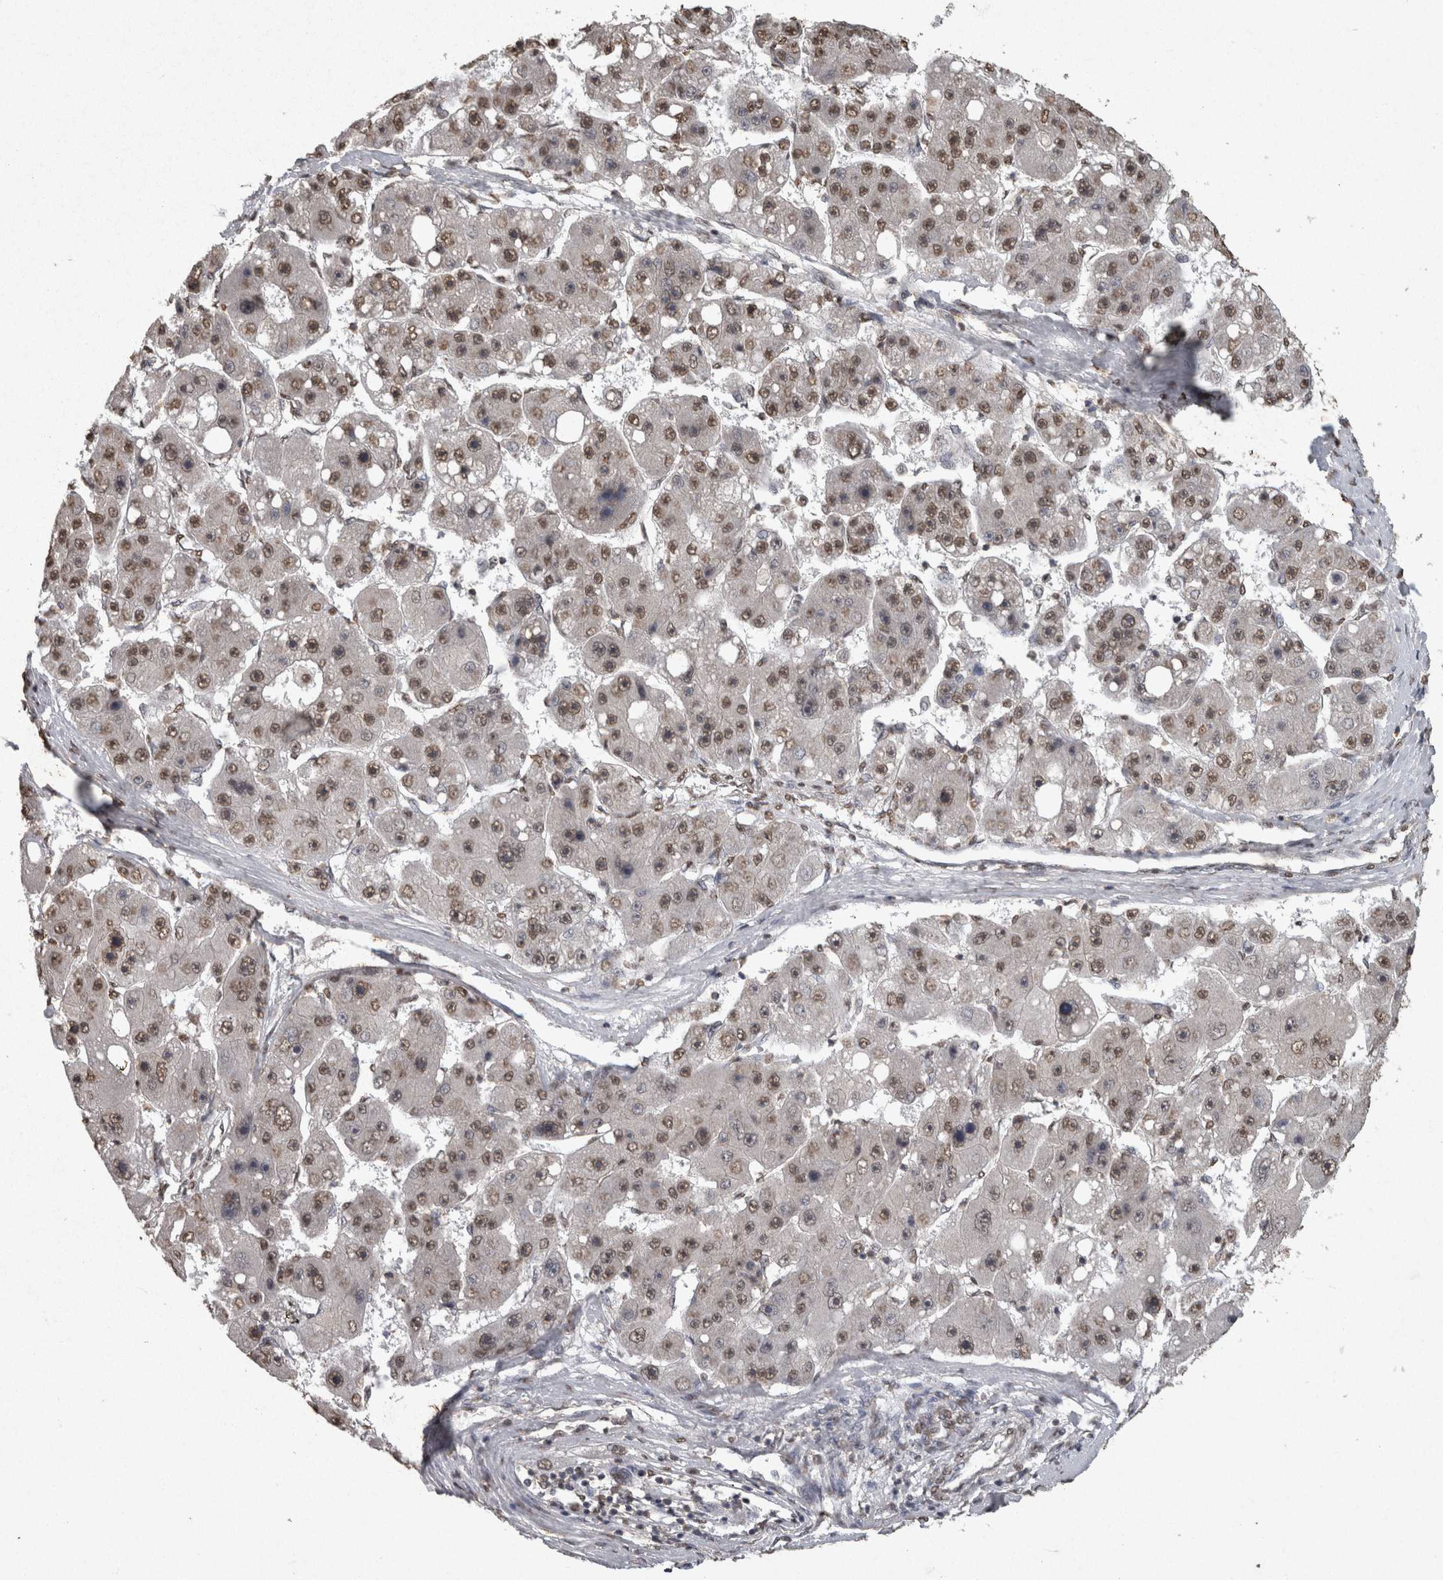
{"staining": {"intensity": "moderate", "quantity": ">75%", "location": "nuclear"}, "tissue": "liver cancer", "cell_type": "Tumor cells", "image_type": "cancer", "snomed": [{"axis": "morphology", "description": "Carcinoma, Hepatocellular, NOS"}, {"axis": "topography", "description": "Liver"}], "caption": "Liver cancer (hepatocellular carcinoma) tissue displays moderate nuclear positivity in approximately >75% of tumor cells", "gene": "SMAD7", "patient": {"sex": "female", "age": 61}}